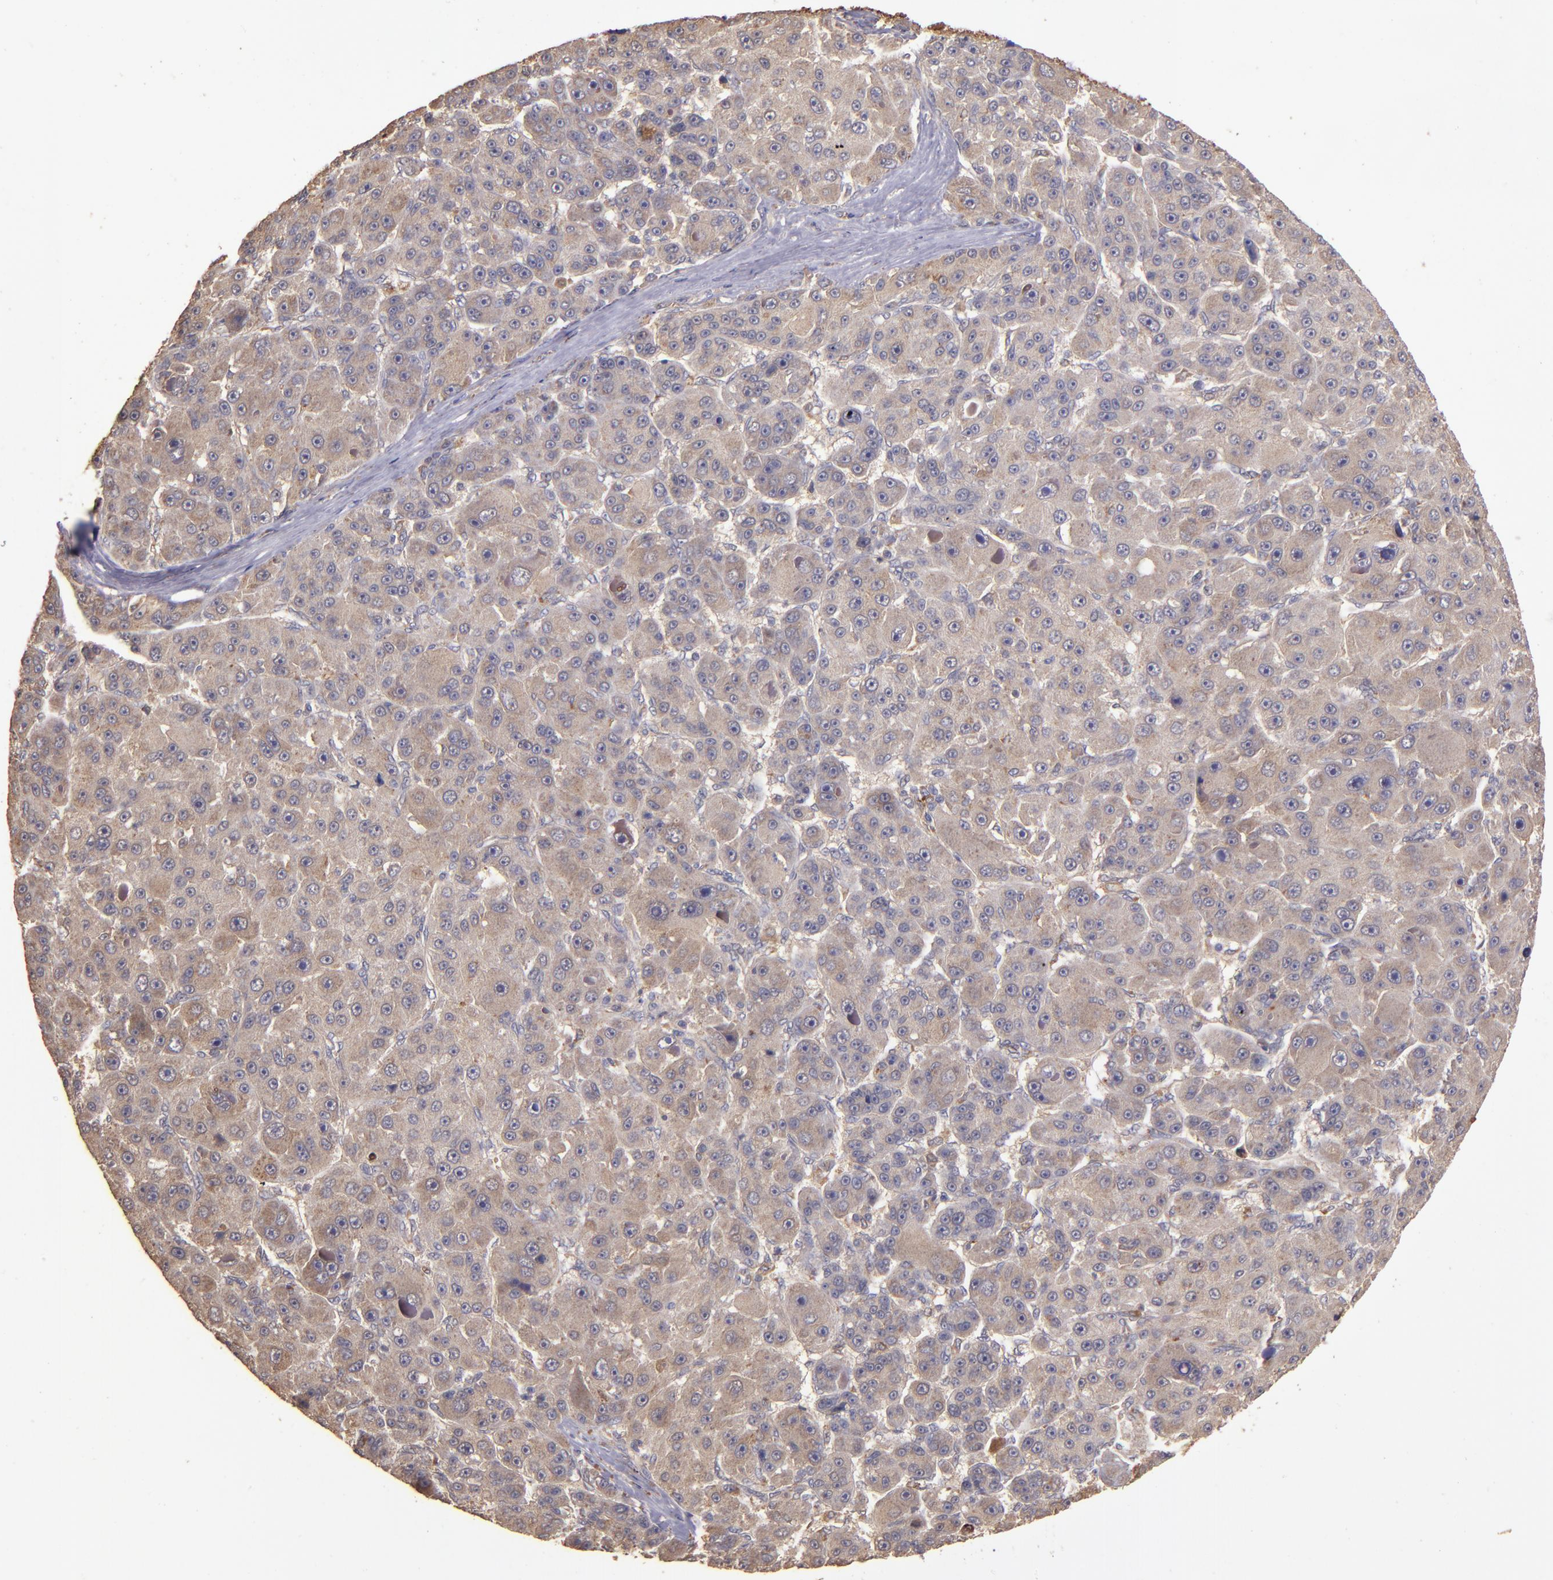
{"staining": {"intensity": "moderate", "quantity": ">75%", "location": "cytoplasmic/membranous"}, "tissue": "liver cancer", "cell_type": "Tumor cells", "image_type": "cancer", "snomed": [{"axis": "morphology", "description": "Carcinoma, Hepatocellular, NOS"}, {"axis": "topography", "description": "Liver"}], "caption": "Immunohistochemistry (IHC) image of neoplastic tissue: liver hepatocellular carcinoma stained using immunohistochemistry displays medium levels of moderate protein expression localized specifically in the cytoplasmic/membranous of tumor cells, appearing as a cytoplasmic/membranous brown color.", "gene": "SRRD", "patient": {"sex": "male", "age": 76}}